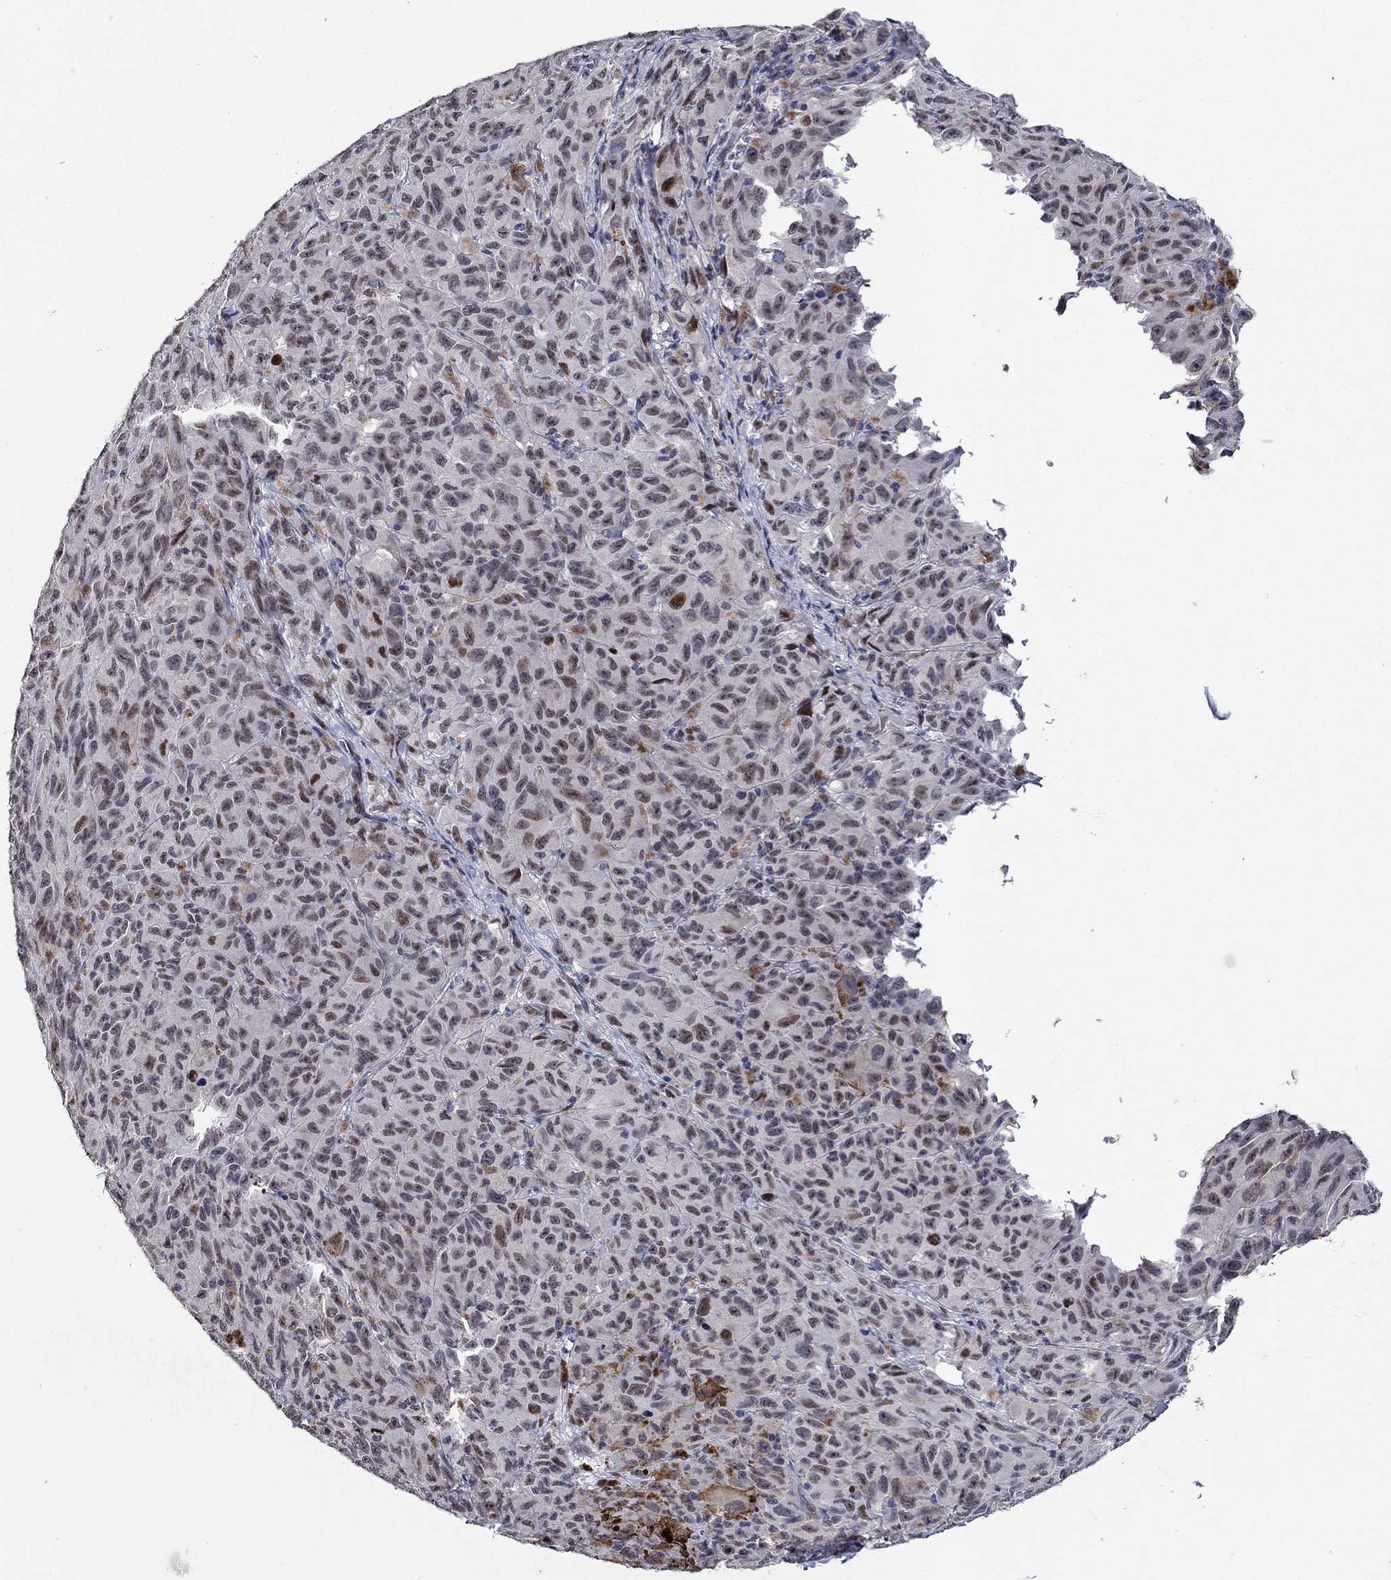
{"staining": {"intensity": "moderate", "quantity": "<25%", "location": "nuclear"}, "tissue": "melanoma", "cell_type": "Tumor cells", "image_type": "cancer", "snomed": [{"axis": "morphology", "description": "Malignant melanoma, NOS"}, {"axis": "topography", "description": "Vulva, labia, clitoris and Bartholin´s gland, NO"}], "caption": "Protein positivity by immunohistochemistry exhibits moderate nuclear expression in about <25% of tumor cells in malignant melanoma.", "gene": "GATA2", "patient": {"sex": "female", "age": 75}}